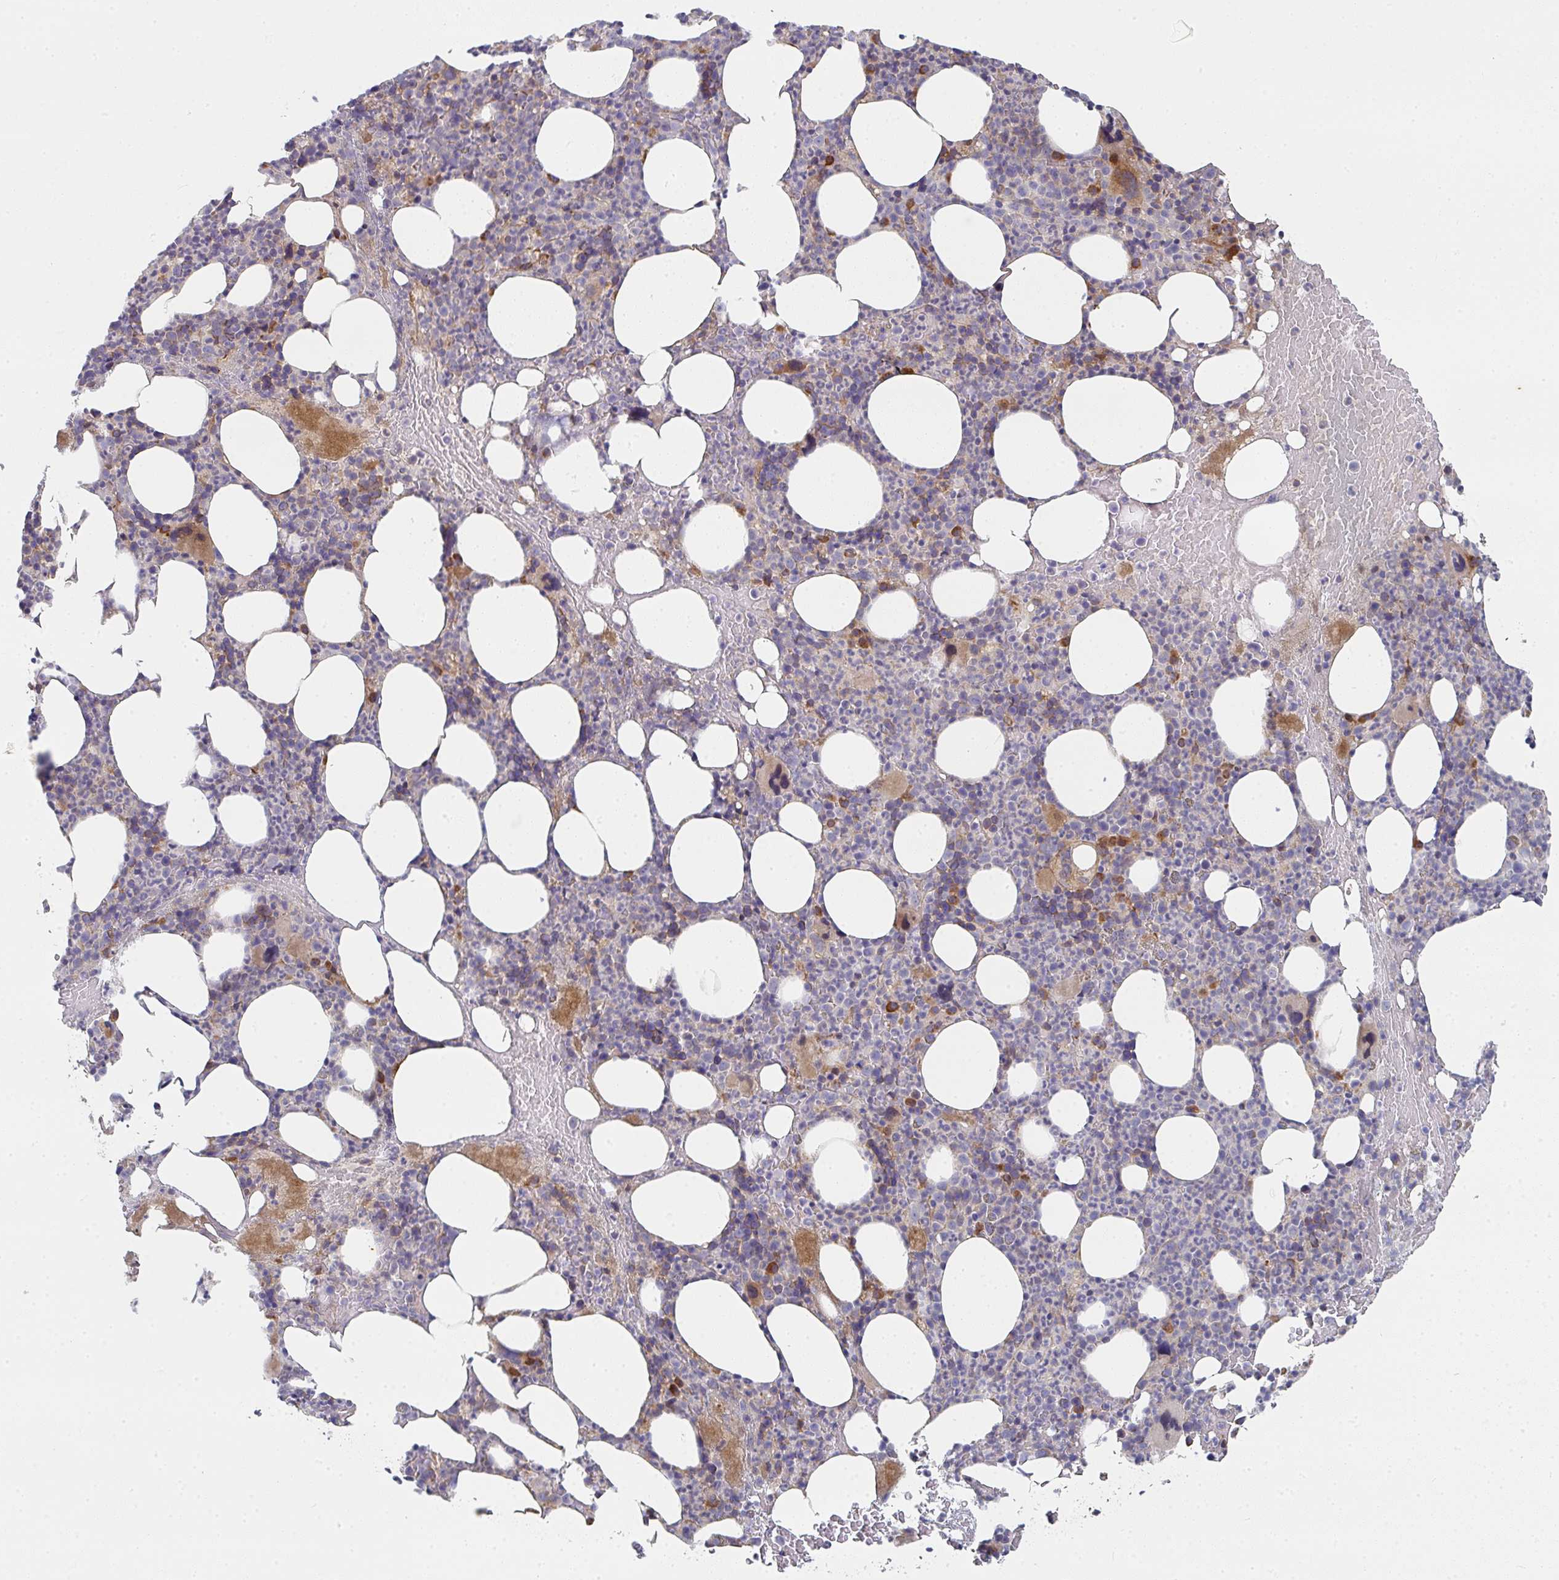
{"staining": {"intensity": "moderate", "quantity": "<25%", "location": "cytoplasmic/membranous,nuclear"}, "tissue": "bone marrow", "cell_type": "Hematopoietic cells", "image_type": "normal", "snomed": [{"axis": "morphology", "description": "Normal tissue, NOS"}, {"axis": "topography", "description": "Bone marrow"}], "caption": "Immunohistochemical staining of benign human bone marrow displays <25% levels of moderate cytoplasmic/membranous,nuclear protein staining in about <25% of hematopoietic cells.", "gene": "RHEBL1", "patient": {"sex": "female", "age": 59}}